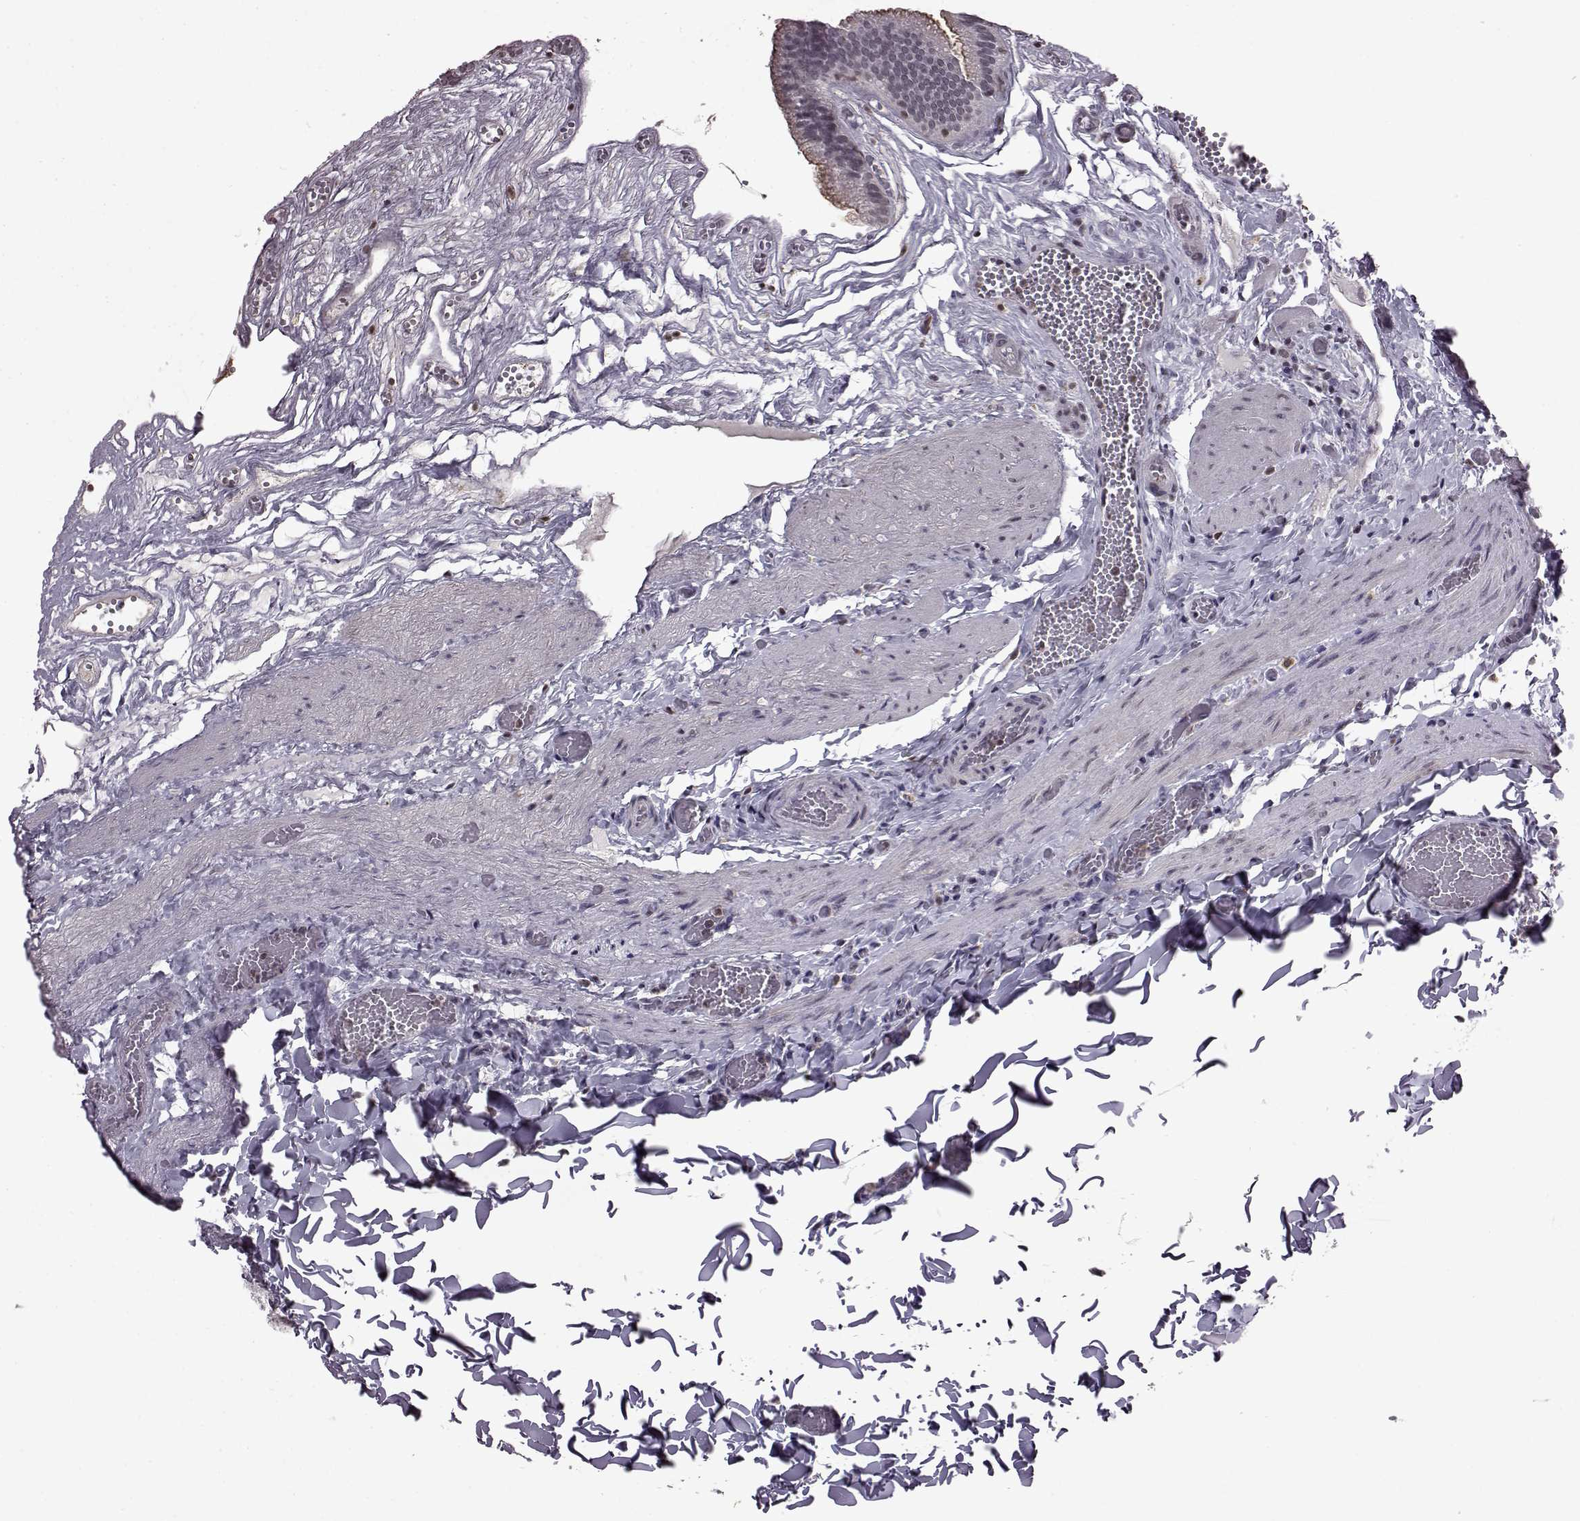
{"staining": {"intensity": "moderate", "quantity": "<25%", "location": "cytoplasmic/membranous"}, "tissue": "gallbladder", "cell_type": "Glandular cells", "image_type": "normal", "snomed": [{"axis": "morphology", "description": "Normal tissue, NOS"}, {"axis": "topography", "description": "Gallbladder"}, {"axis": "topography", "description": "Peripheral nerve tissue"}], "caption": "The photomicrograph exhibits immunohistochemical staining of unremarkable gallbladder. There is moderate cytoplasmic/membranous expression is present in about <25% of glandular cells.", "gene": "SLC28A2", "patient": {"sex": "male", "age": 17}}